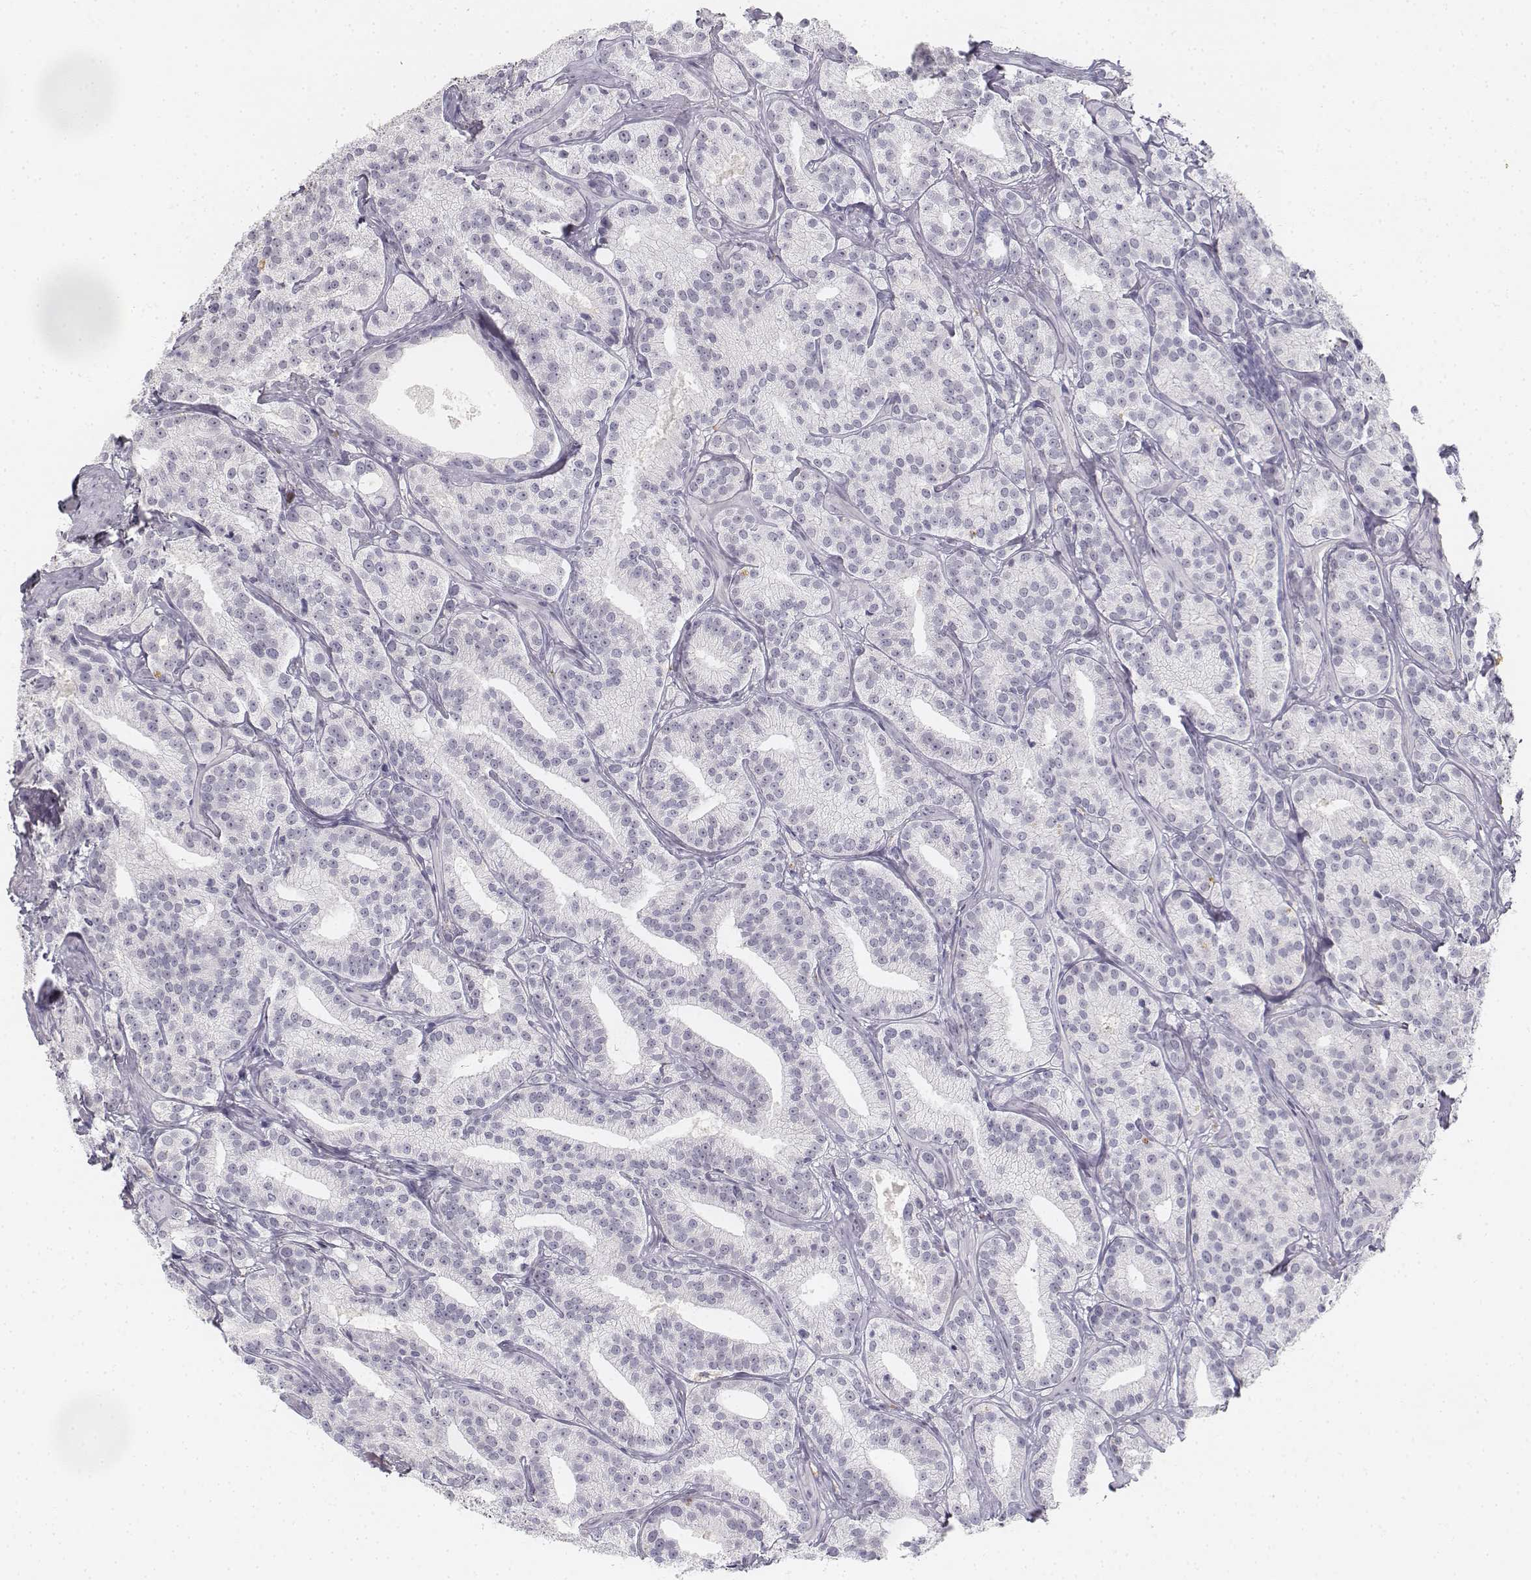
{"staining": {"intensity": "negative", "quantity": "none", "location": "none"}, "tissue": "prostate cancer", "cell_type": "Tumor cells", "image_type": "cancer", "snomed": [{"axis": "morphology", "description": "Adenocarcinoma, High grade"}, {"axis": "topography", "description": "Prostate"}], "caption": "An image of prostate cancer stained for a protein demonstrates no brown staining in tumor cells.", "gene": "KRT84", "patient": {"sex": "male", "age": 75}}